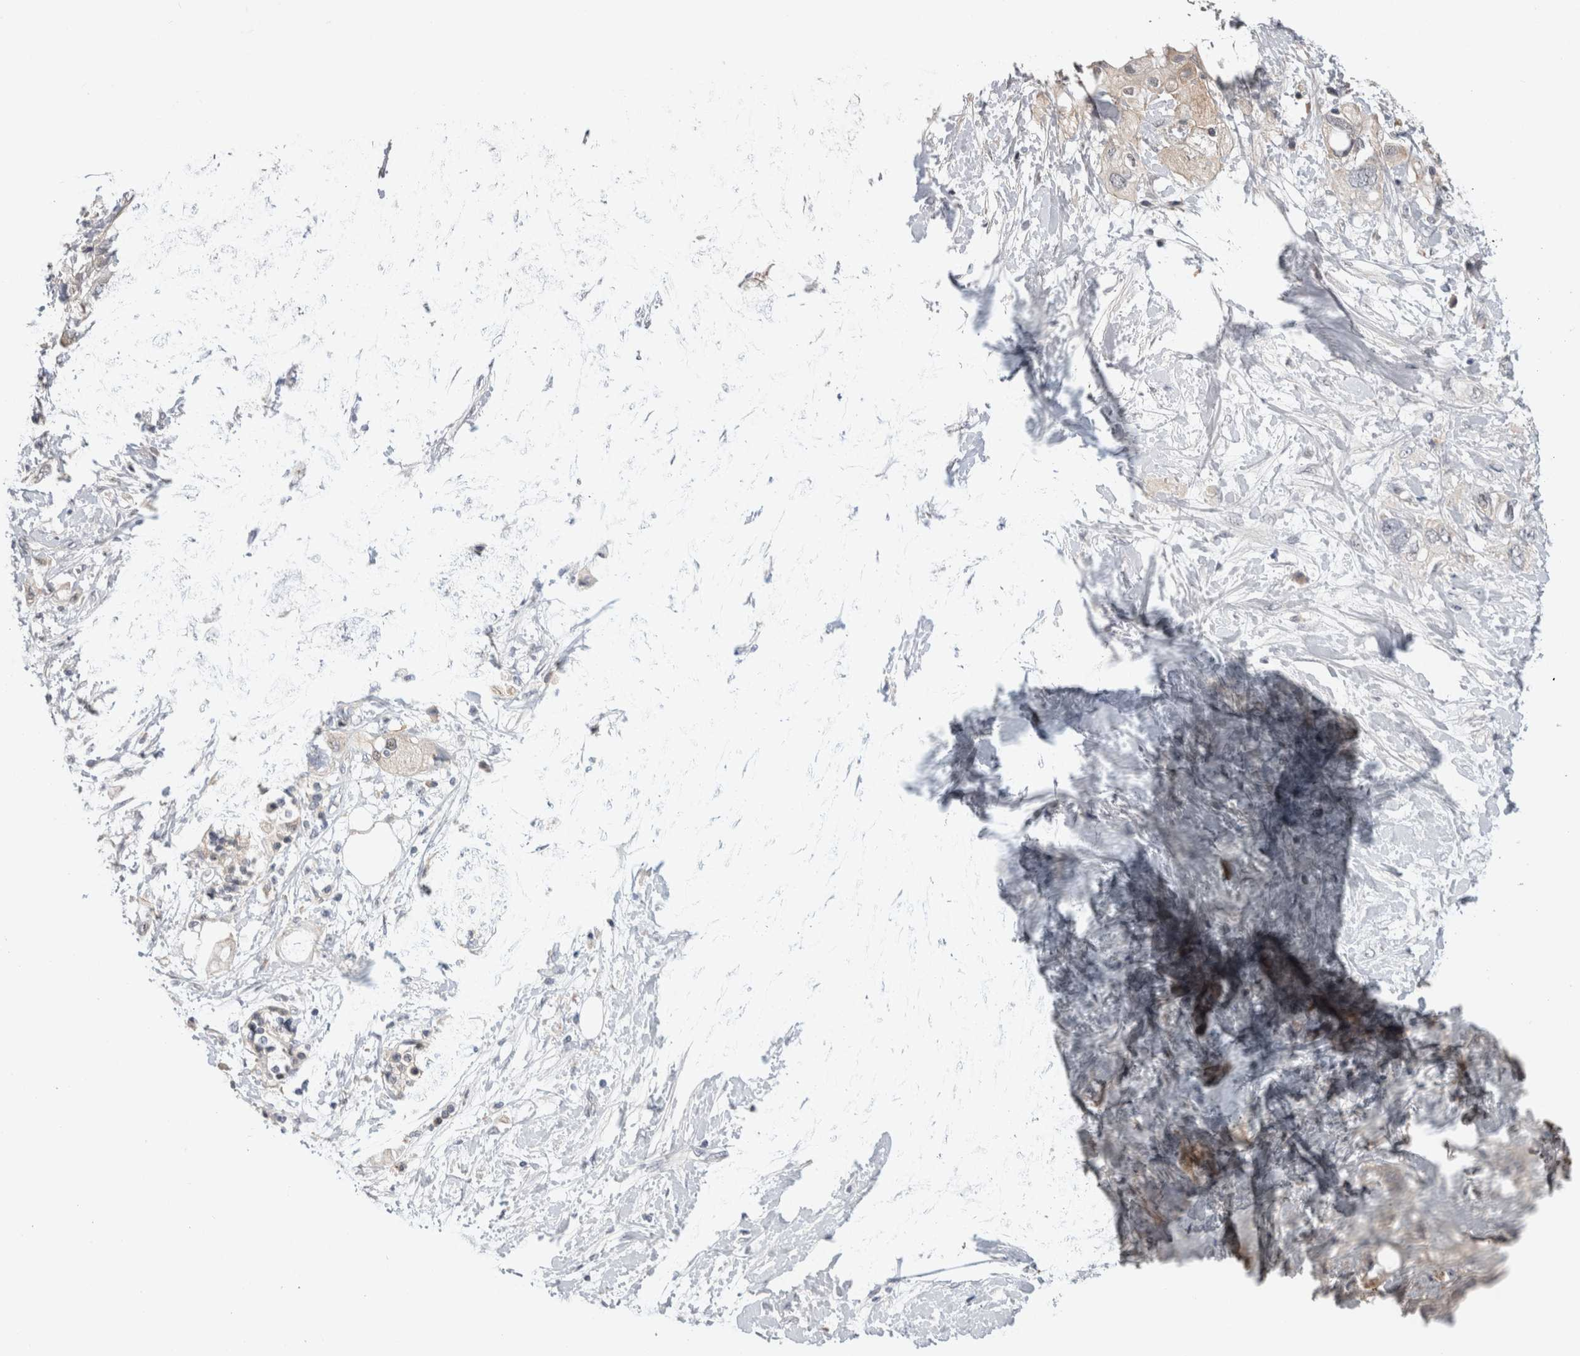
{"staining": {"intensity": "negative", "quantity": "none", "location": "none"}, "tissue": "pancreatic cancer", "cell_type": "Tumor cells", "image_type": "cancer", "snomed": [{"axis": "morphology", "description": "Adenocarcinoma, NOS"}, {"axis": "topography", "description": "Pancreas"}], "caption": "IHC micrograph of neoplastic tissue: adenocarcinoma (pancreatic) stained with DAB displays no significant protein staining in tumor cells.", "gene": "CERS3", "patient": {"sex": "female", "age": 56}}